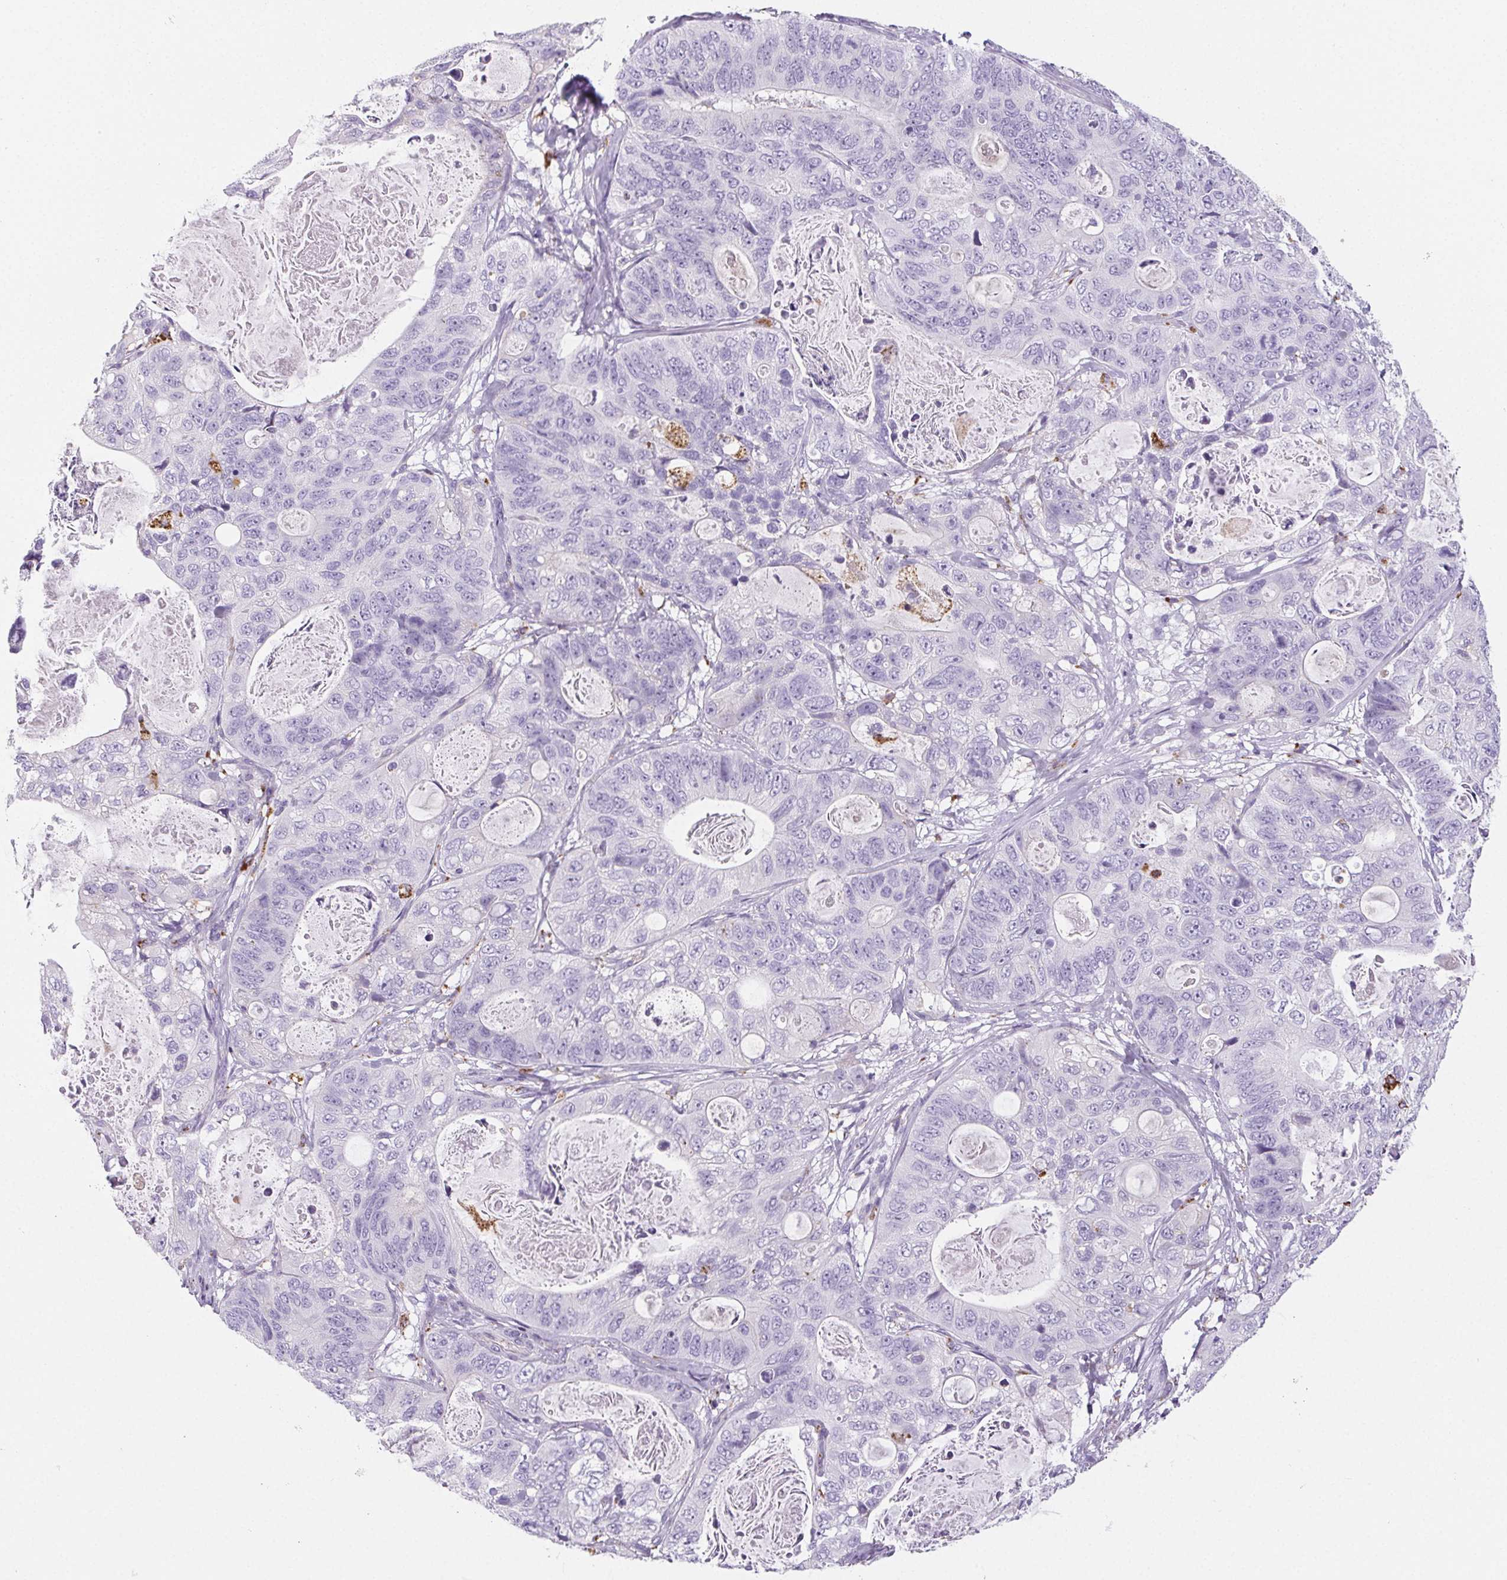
{"staining": {"intensity": "negative", "quantity": "none", "location": "none"}, "tissue": "stomach cancer", "cell_type": "Tumor cells", "image_type": "cancer", "snomed": [{"axis": "morphology", "description": "Normal tissue, NOS"}, {"axis": "morphology", "description": "Adenocarcinoma, NOS"}, {"axis": "topography", "description": "Stomach"}], "caption": "Micrograph shows no significant protein expression in tumor cells of stomach cancer (adenocarcinoma).", "gene": "LIPA", "patient": {"sex": "female", "age": 89}}